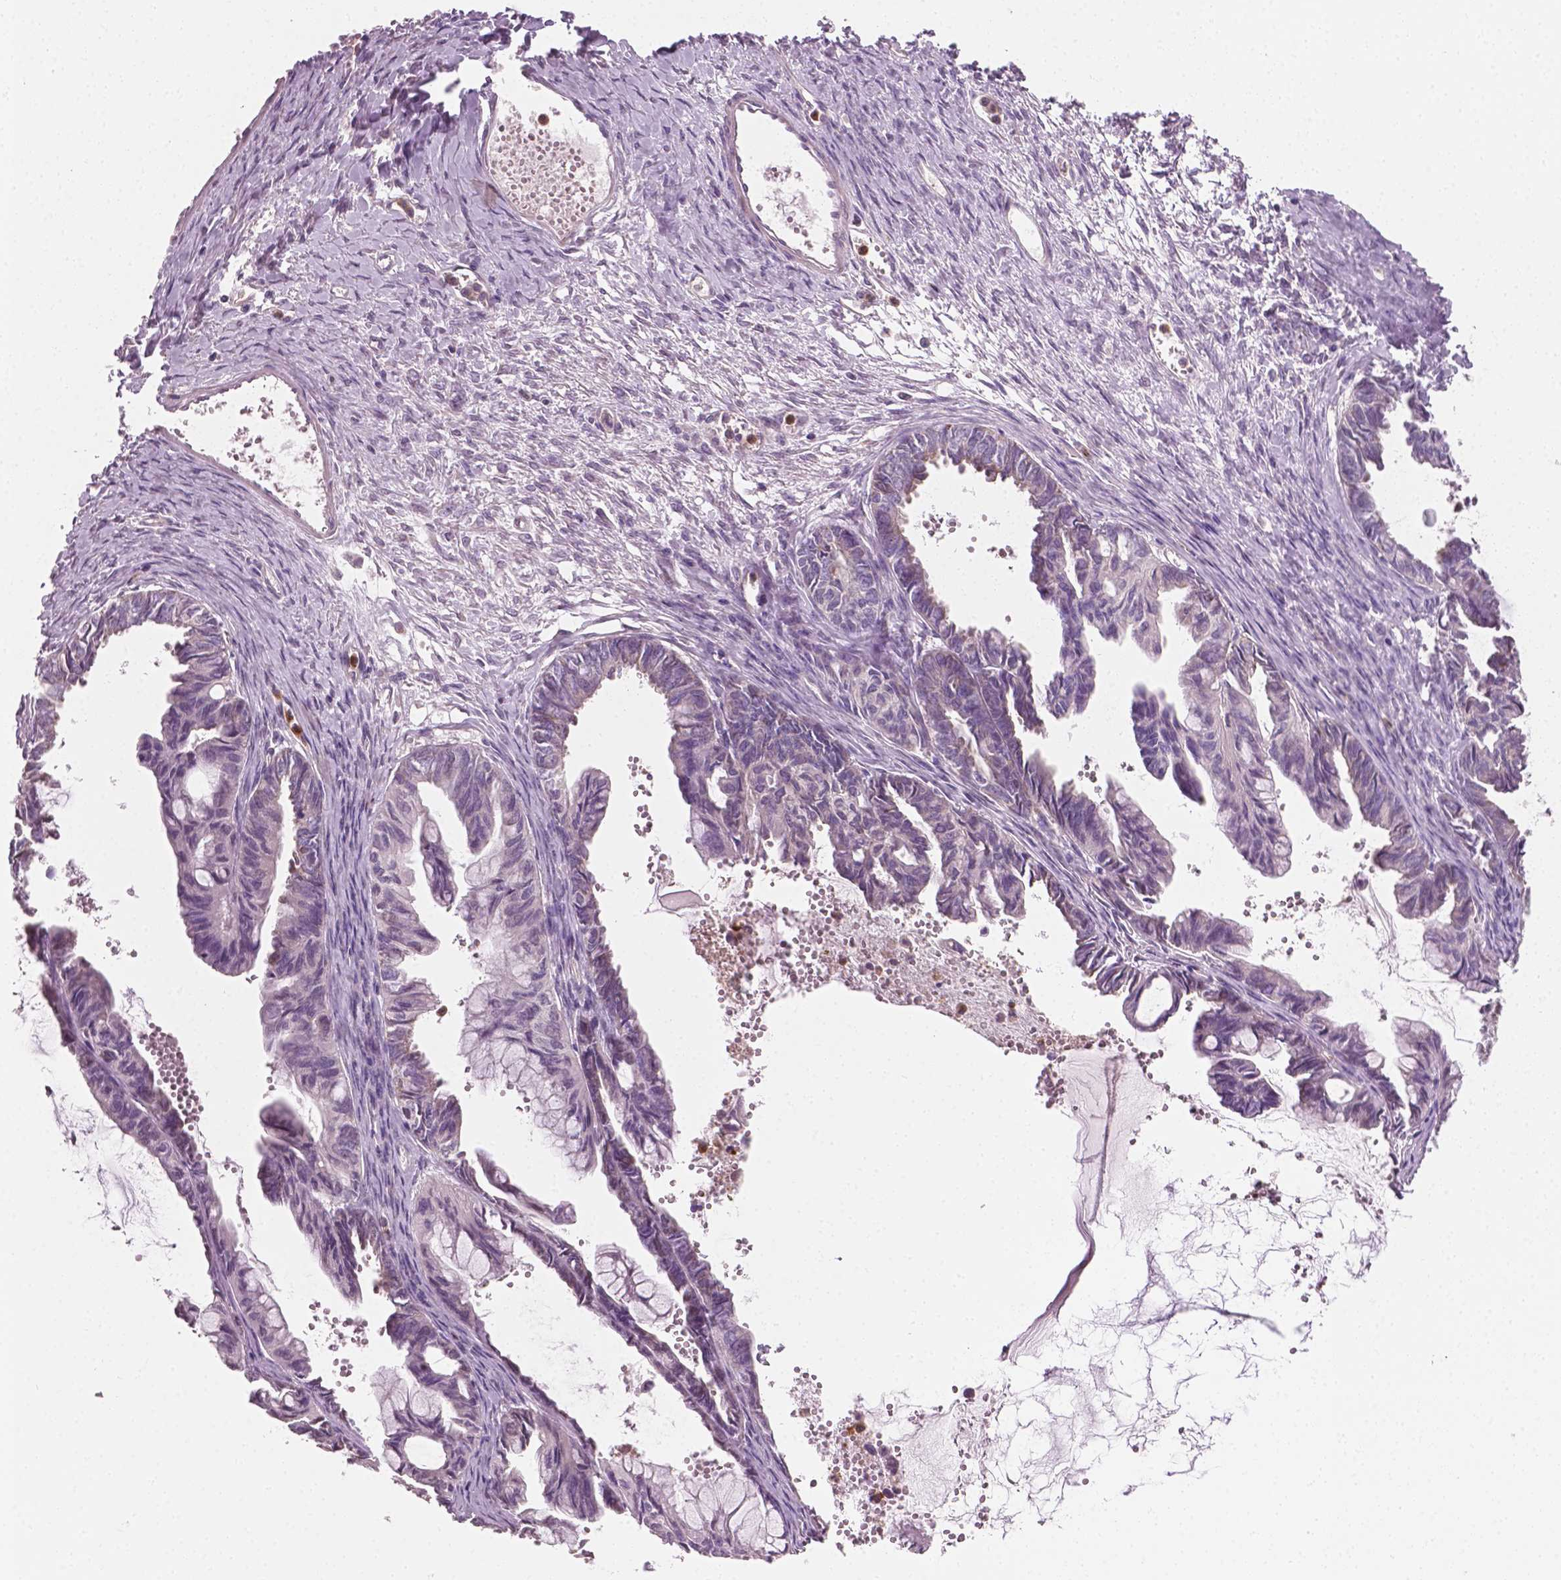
{"staining": {"intensity": "negative", "quantity": "none", "location": "none"}, "tissue": "ovarian cancer", "cell_type": "Tumor cells", "image_type": "cancer", "snomed": [{"axis": "morphology", "description": "Cystadenocarcinoma, mucinous, NOS"}, {"axis": "topography", "description": "Ovary"}], "caption": "High power microscopy histopathology image of an immunohistochemistry (IHC) photomicrograph of ovarian mucinous cystadenocarcinoma, revealing no significant positivity in tumor cells.", "gene": "PTX3", "patient": {"sex": "female", "age": 61}}